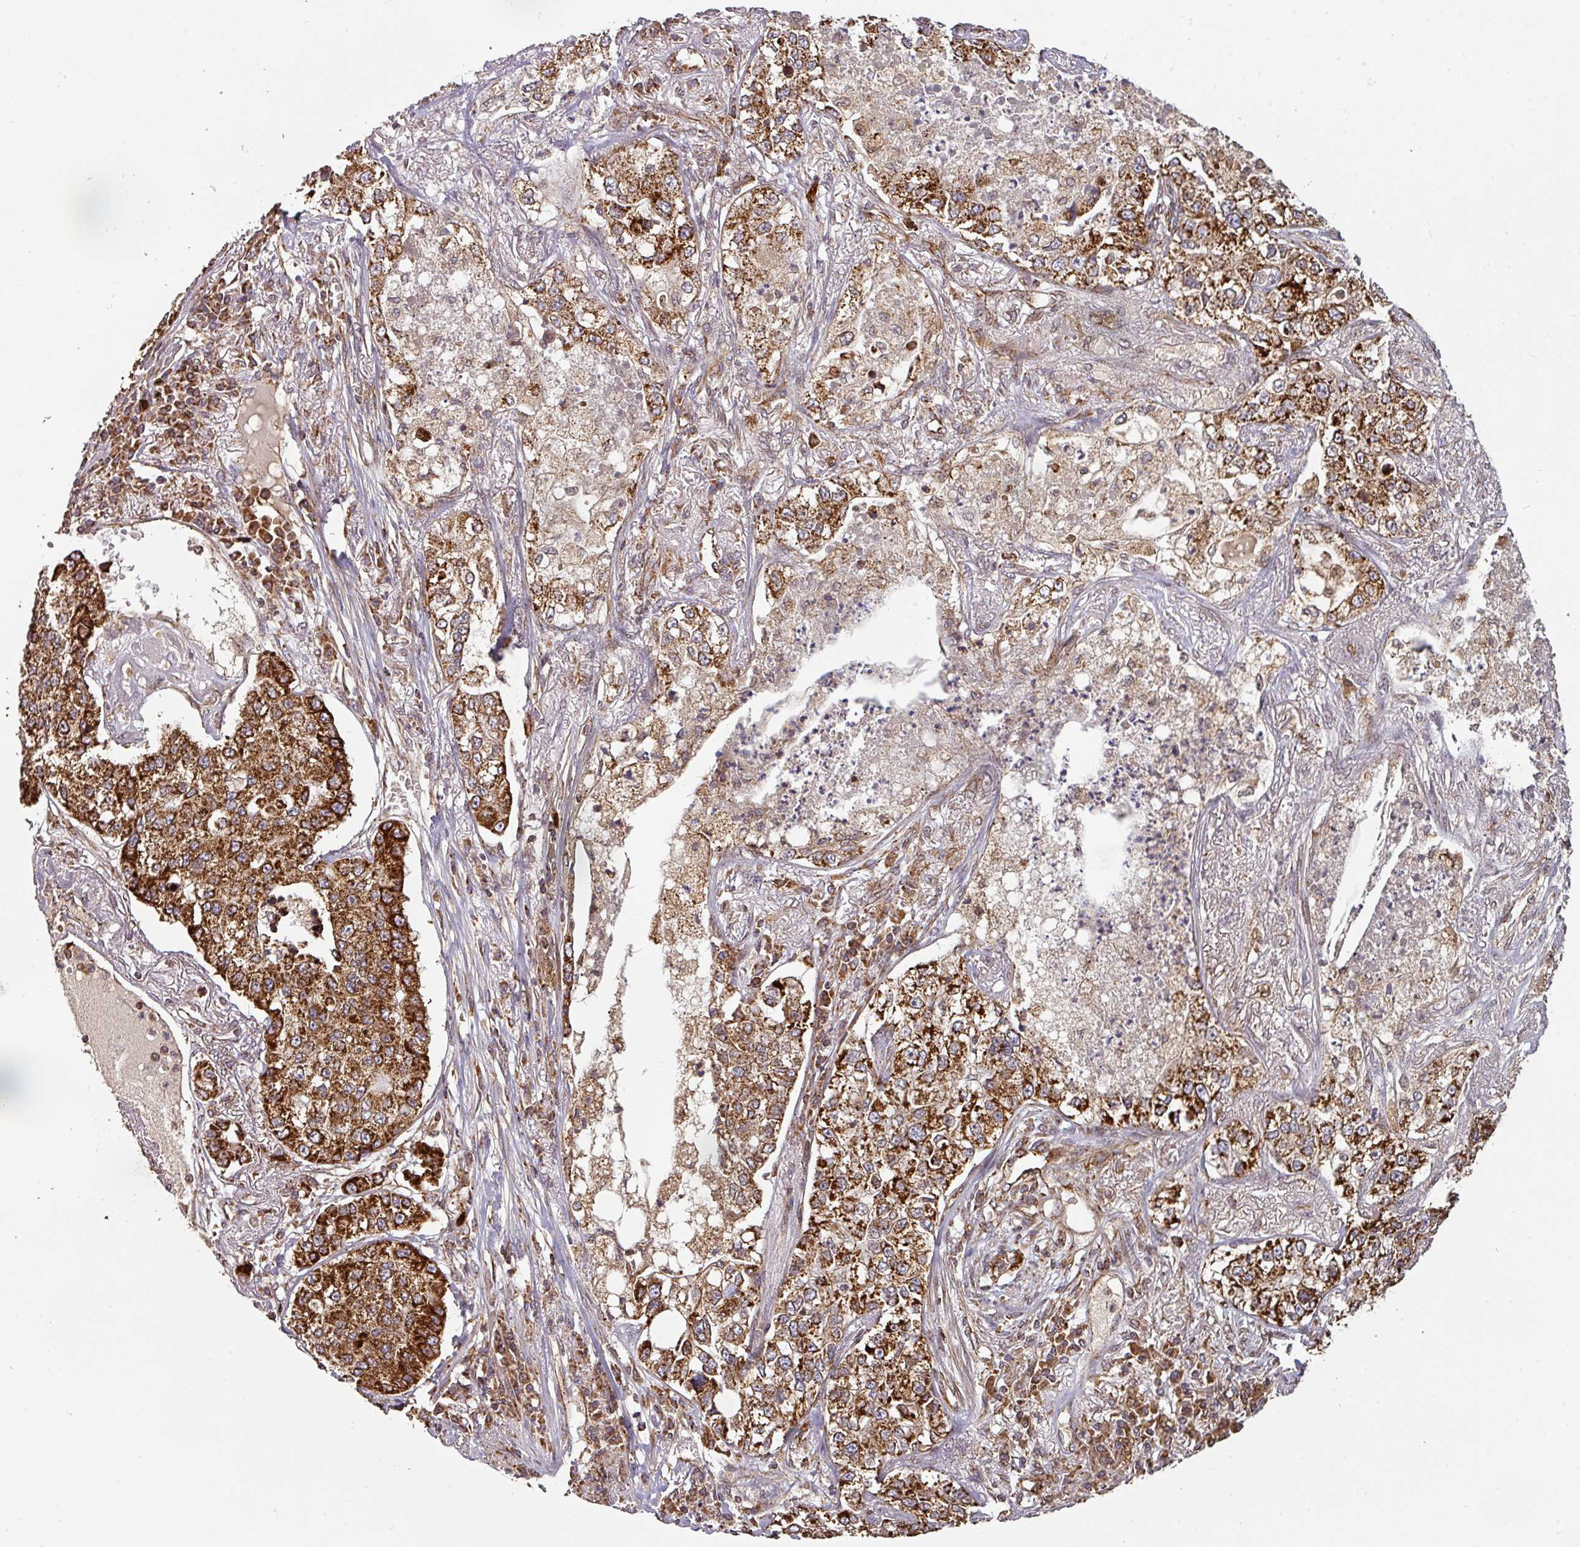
{"staining": {"intensity": "strong", "quantity": ">75%", "location": "cytoplasmic/membranous"}, "tissue": "lung cancer", "cell_type": "Tumor cells", "image_type": "cancer", "snomed": [{"axis": "morphology", "description": "Adenocarcinoma, NOS"}, {"axis": "topography", "description": "Lung"}], "caption": "The image displays immunohistochemical staining of lung adenocarcinoma. There is strong cytoplasmic/membranous staining is identified in about >75% of tumor cells.", "gene": "TRAP1", "patient": {"sex": "male", "age": 49}}